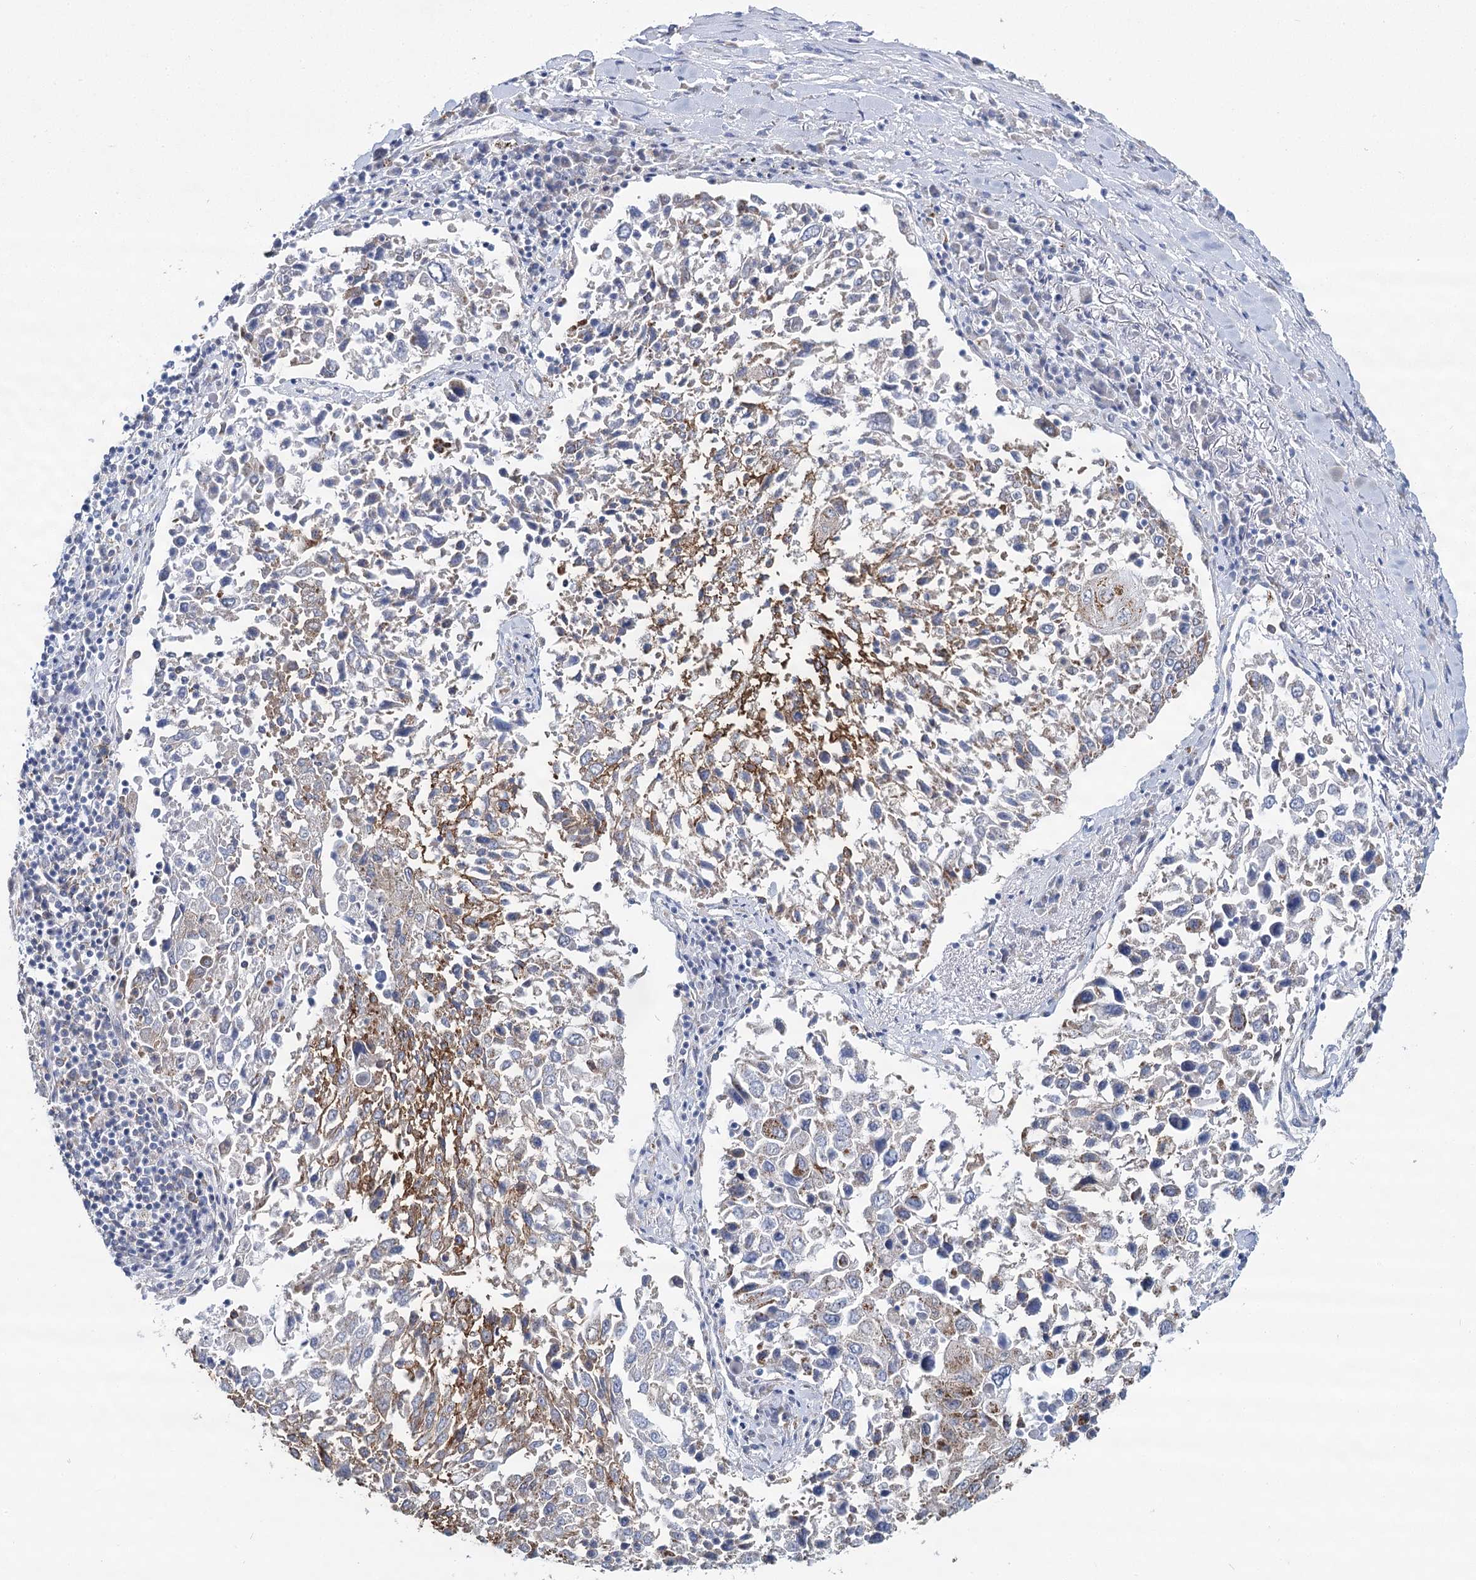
{"staining": {"intensity": "moderate", "quantity": "<25%", "location": "cytoplasmic/membranous"}, "tissue": "lung cancer", "cell_type": "Tumor cells", "image_type": "cancer", "snomed": [{"axis": "morphology", "description": "Squamous cell carcinoma, NOS"}, {"axis": "topography", "description": "Lung"}], "caption": "Immunohistochemical staining of human squamous cell carcinoma (lung) exhibits low levels of moderate cytoplasmic/membranous protein positivity in approximately <25% of tumor cells. The staining was performed using DAB (3,3'-diaminobenzidine), with brown indicating positive protein expression. Nuclei are stained blue with hematoxylin.", "gene": "THUMPD3", "patient": {"sex": "male", "age": 65}}